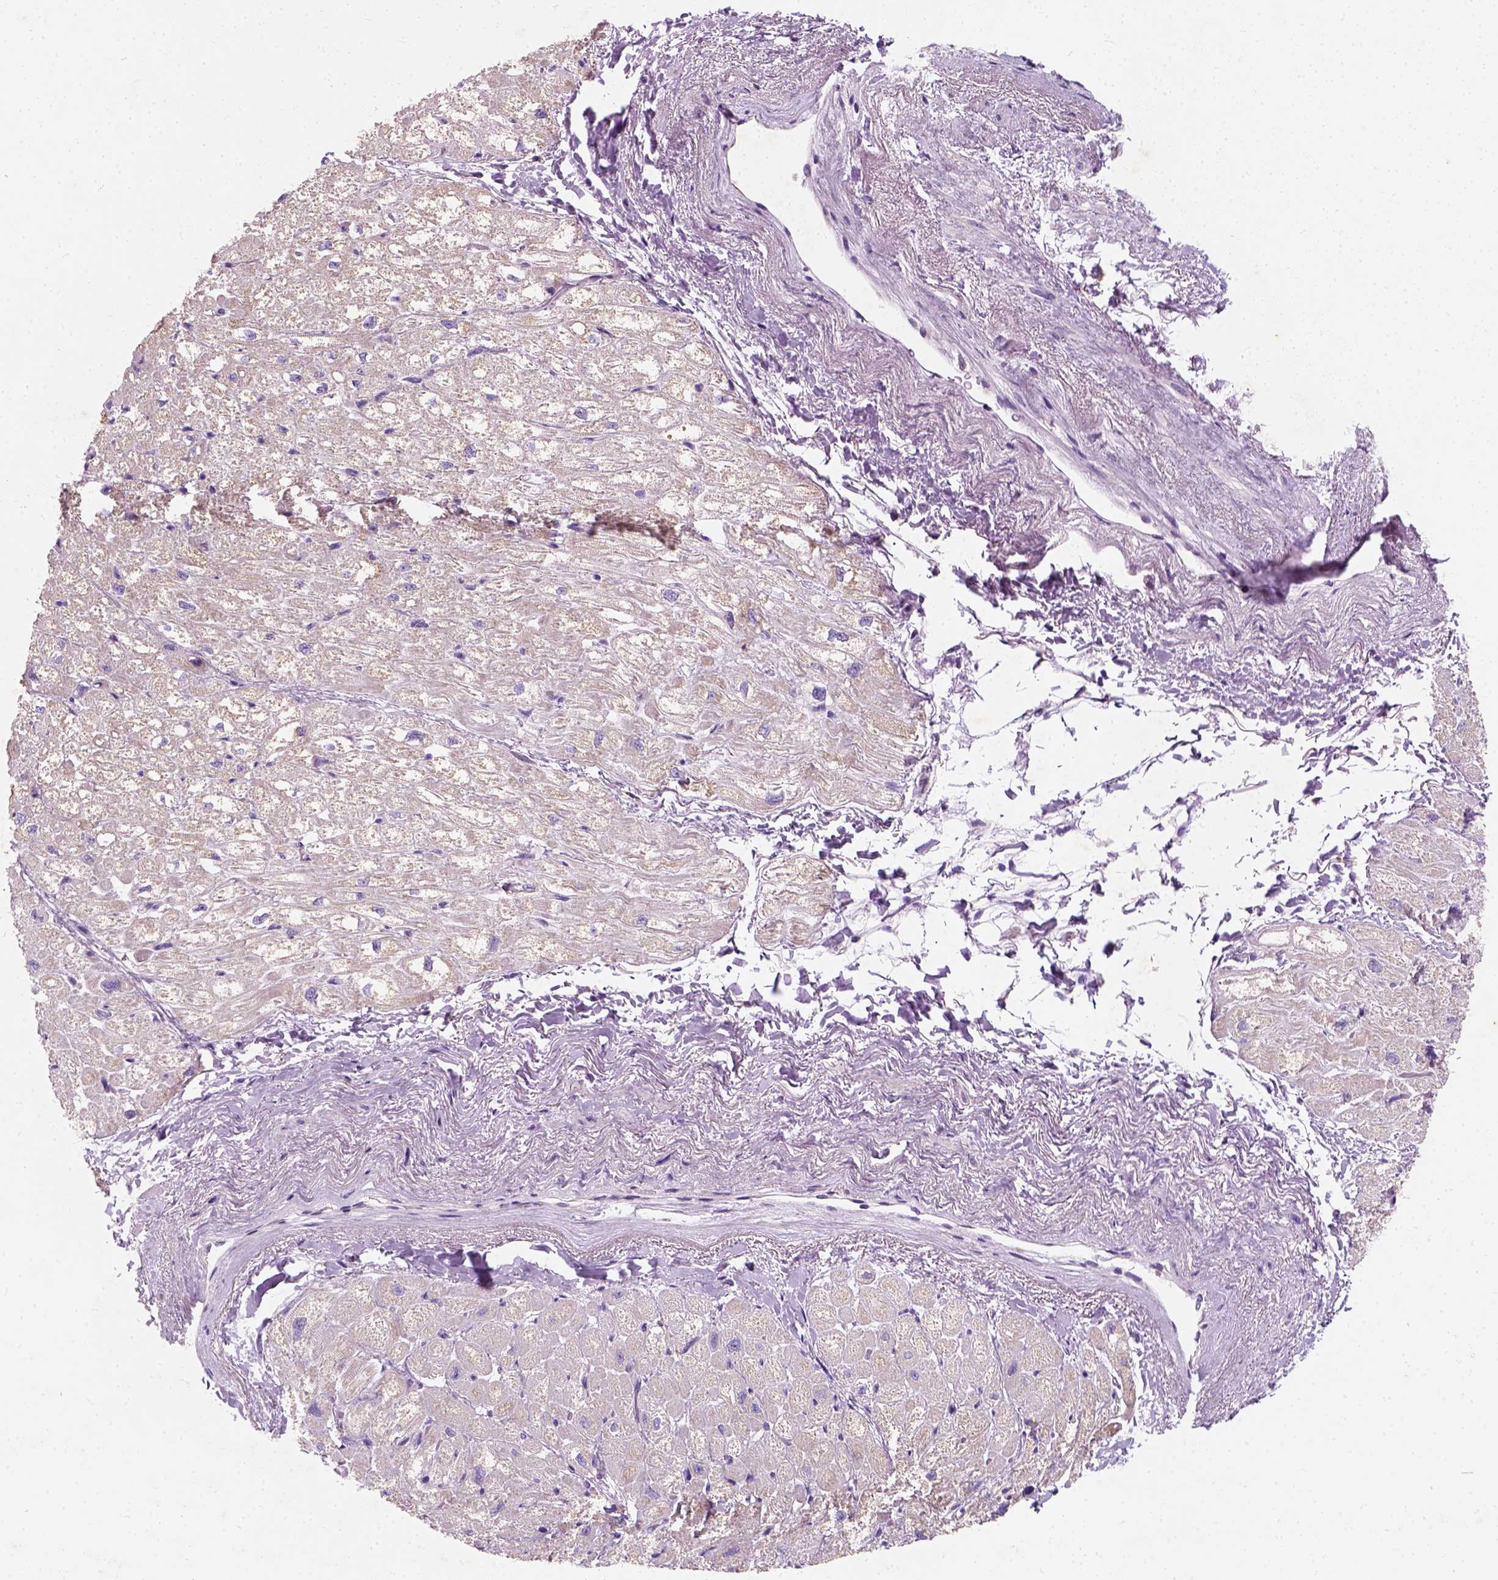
{"staining": {"intensity": "negative", "quantity": "none", "location": "none"}, "tissue": "heart muscle", "cell_type": "Cardiomyocytes", "image_type": "normal", "snomed": [{"axis": "morphology", "description": "Normal tissue, NOS"}, {"axis": "topography", "description": "Heart"}], "caption": "DAB (3,3'-diaminobenzidine) immunohistochemical staining of normal human heart muscle displays no significant expression in cardiomyocytes. (Stains: DAB (3,3'-diaminobenzidine) immunohistochemistry (IHC) with hematoxylin counter stain, Microscopy: brightfield microscopy at high magnification).", "gene": "CHODL", "patient": {"sex": "female", "age": 69}}